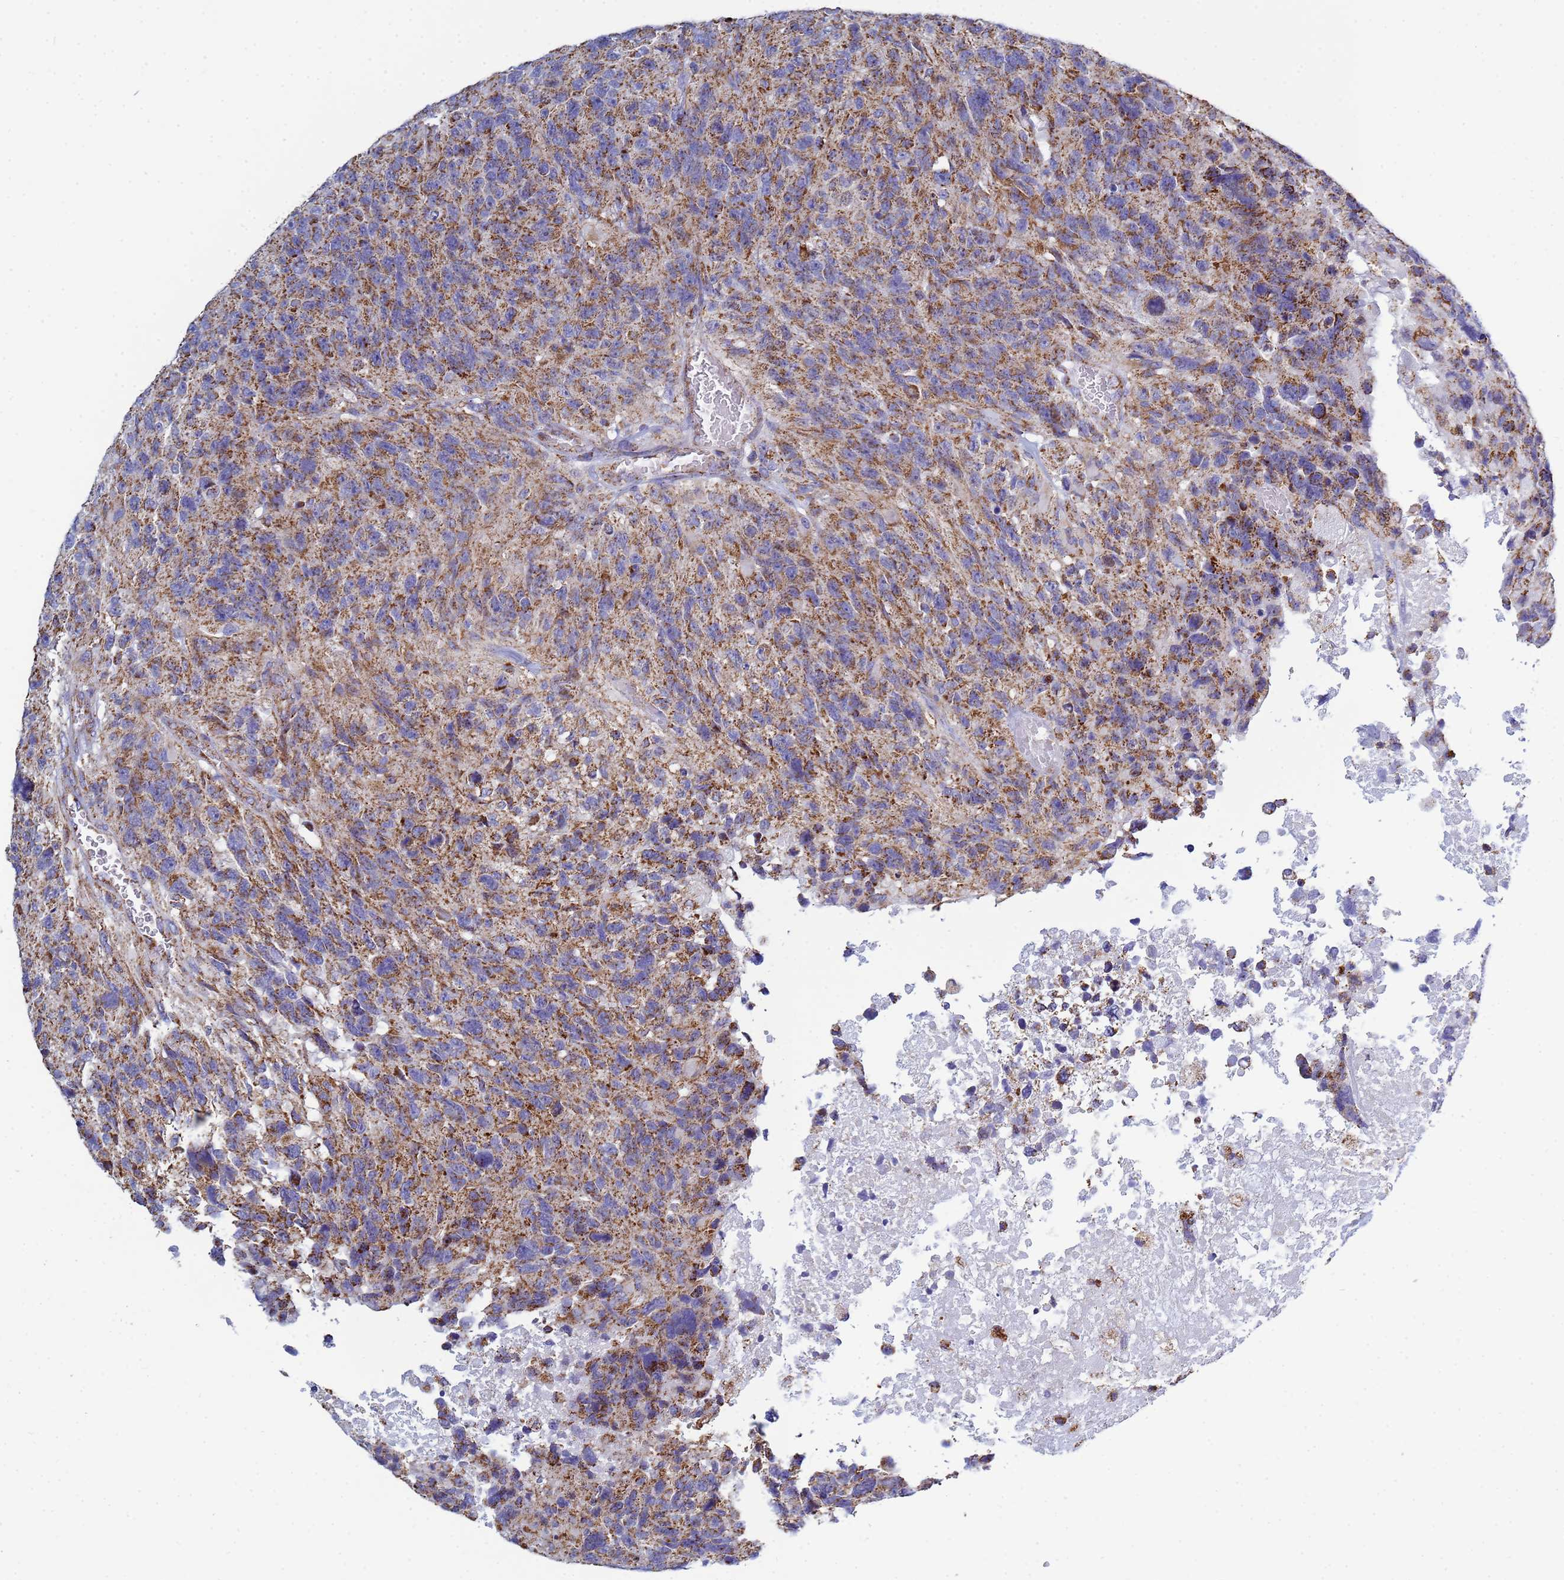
{"staining": {"intensity": "moderate", "quantity": ">75%", "location": "cytoplasmic/membranous"}, "tissue": "glioma", "cell_type": "Tumor cells", "image_type": "cancer", "snomed": [{"axis": "morphology", "description": "Glioma, malignant, High grade"}, {"axis": "topography", "description": "Brain"}], "caption": "This micrograph demonstrates immunohistochemistry staining of glioma, with medium moderate cytoplasmic/membranous positivity in approximately >75% of tumor cells.", "gene": "COQ4", "patient": {"sex": "male", "age": 69}}